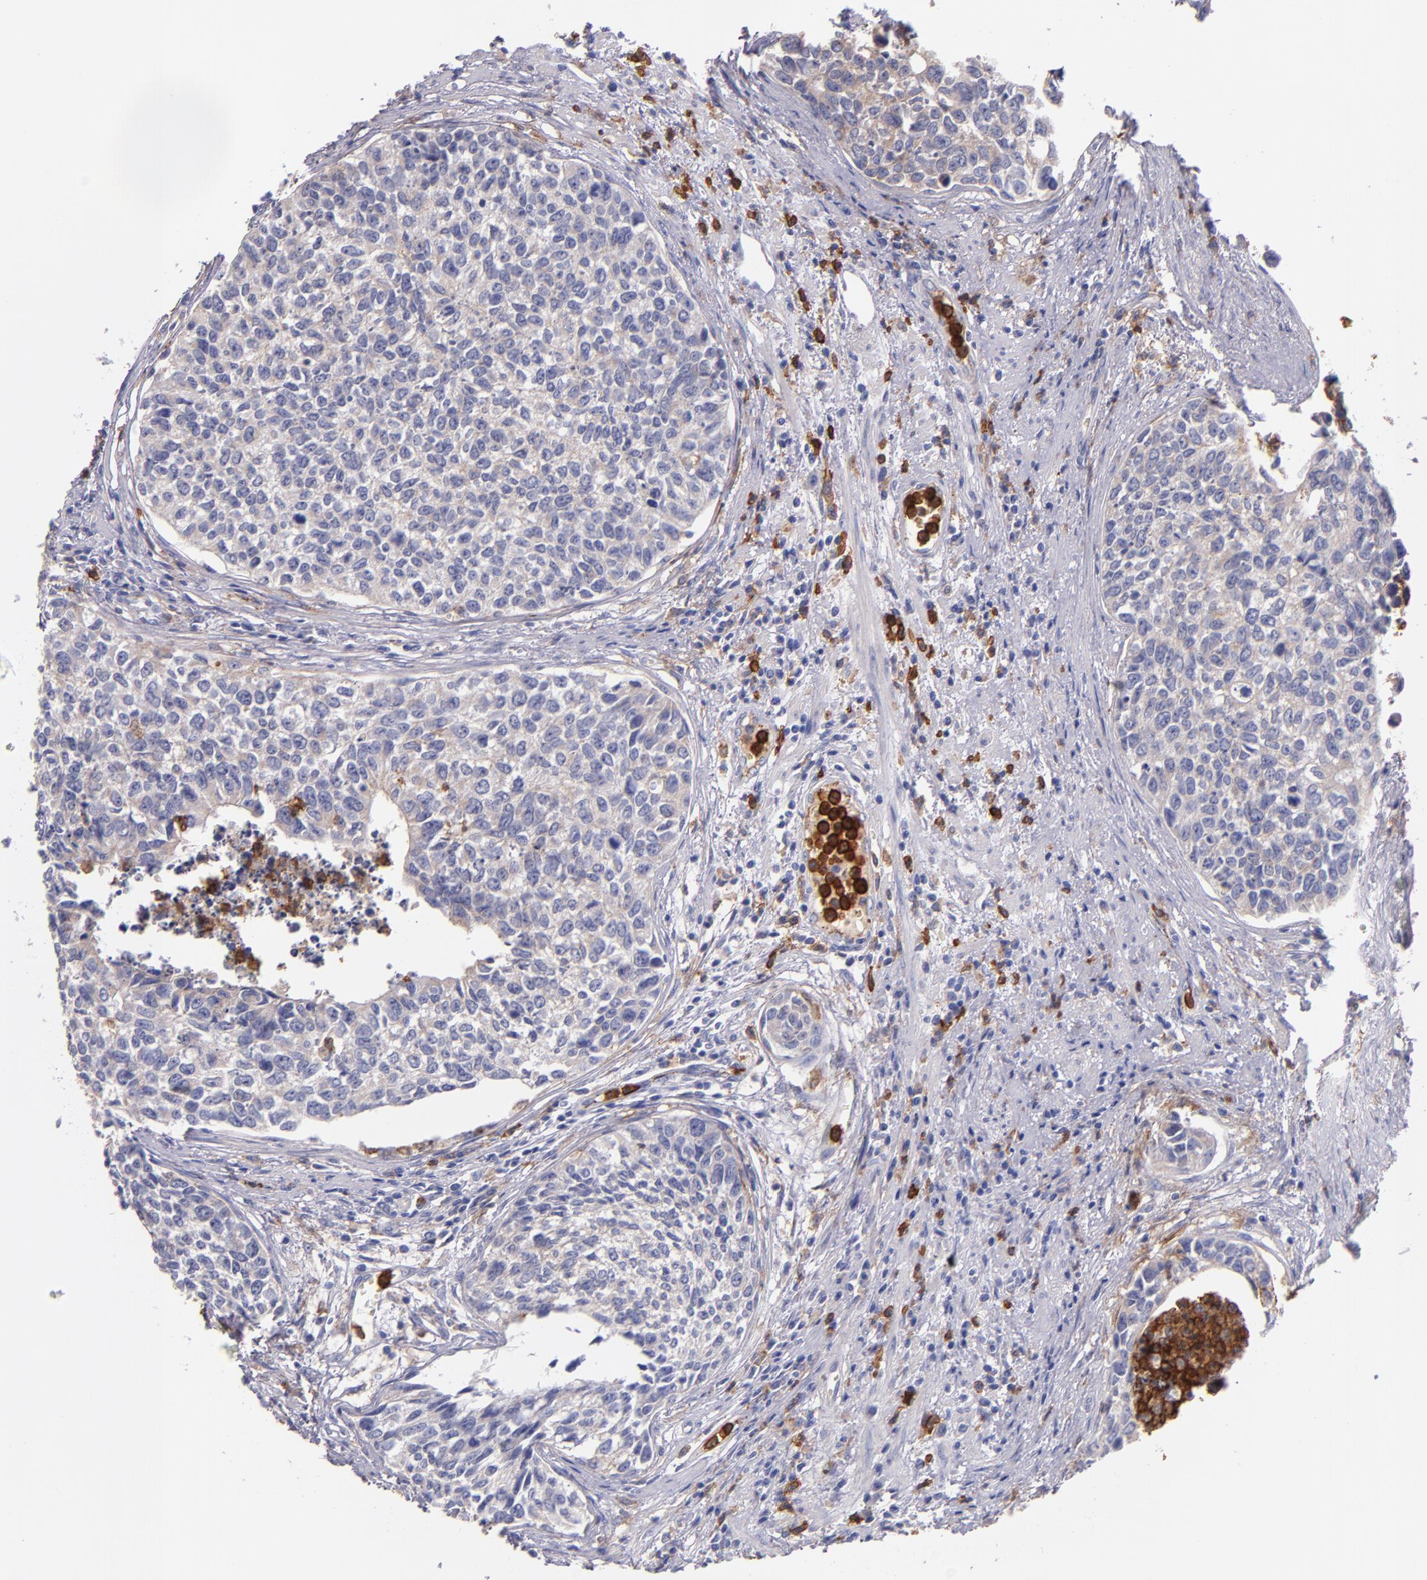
{"staining": {"intensity": "moderate", "quantity": "25%-75%", "location": "cytoplasmic/membranous"}, "tissue": "urothelial cancer", "cell_type": "Tumor cells", "image_type": "cancer", "snomed": [{"axis": "morphology", "description": "Urothelial carcinoma, High grade"}, {"axis": "topography", "description": "Urinary bladder"}], "caption": "Urothelial carcinoma (high-grade) stained for a protein (brown) shows moderate cytoplasmic/membranous positive staining in approximately 25%-75% of tumor cells.", "gene": "C5AR1", "patient": {"sex": "male", "age": 81}}